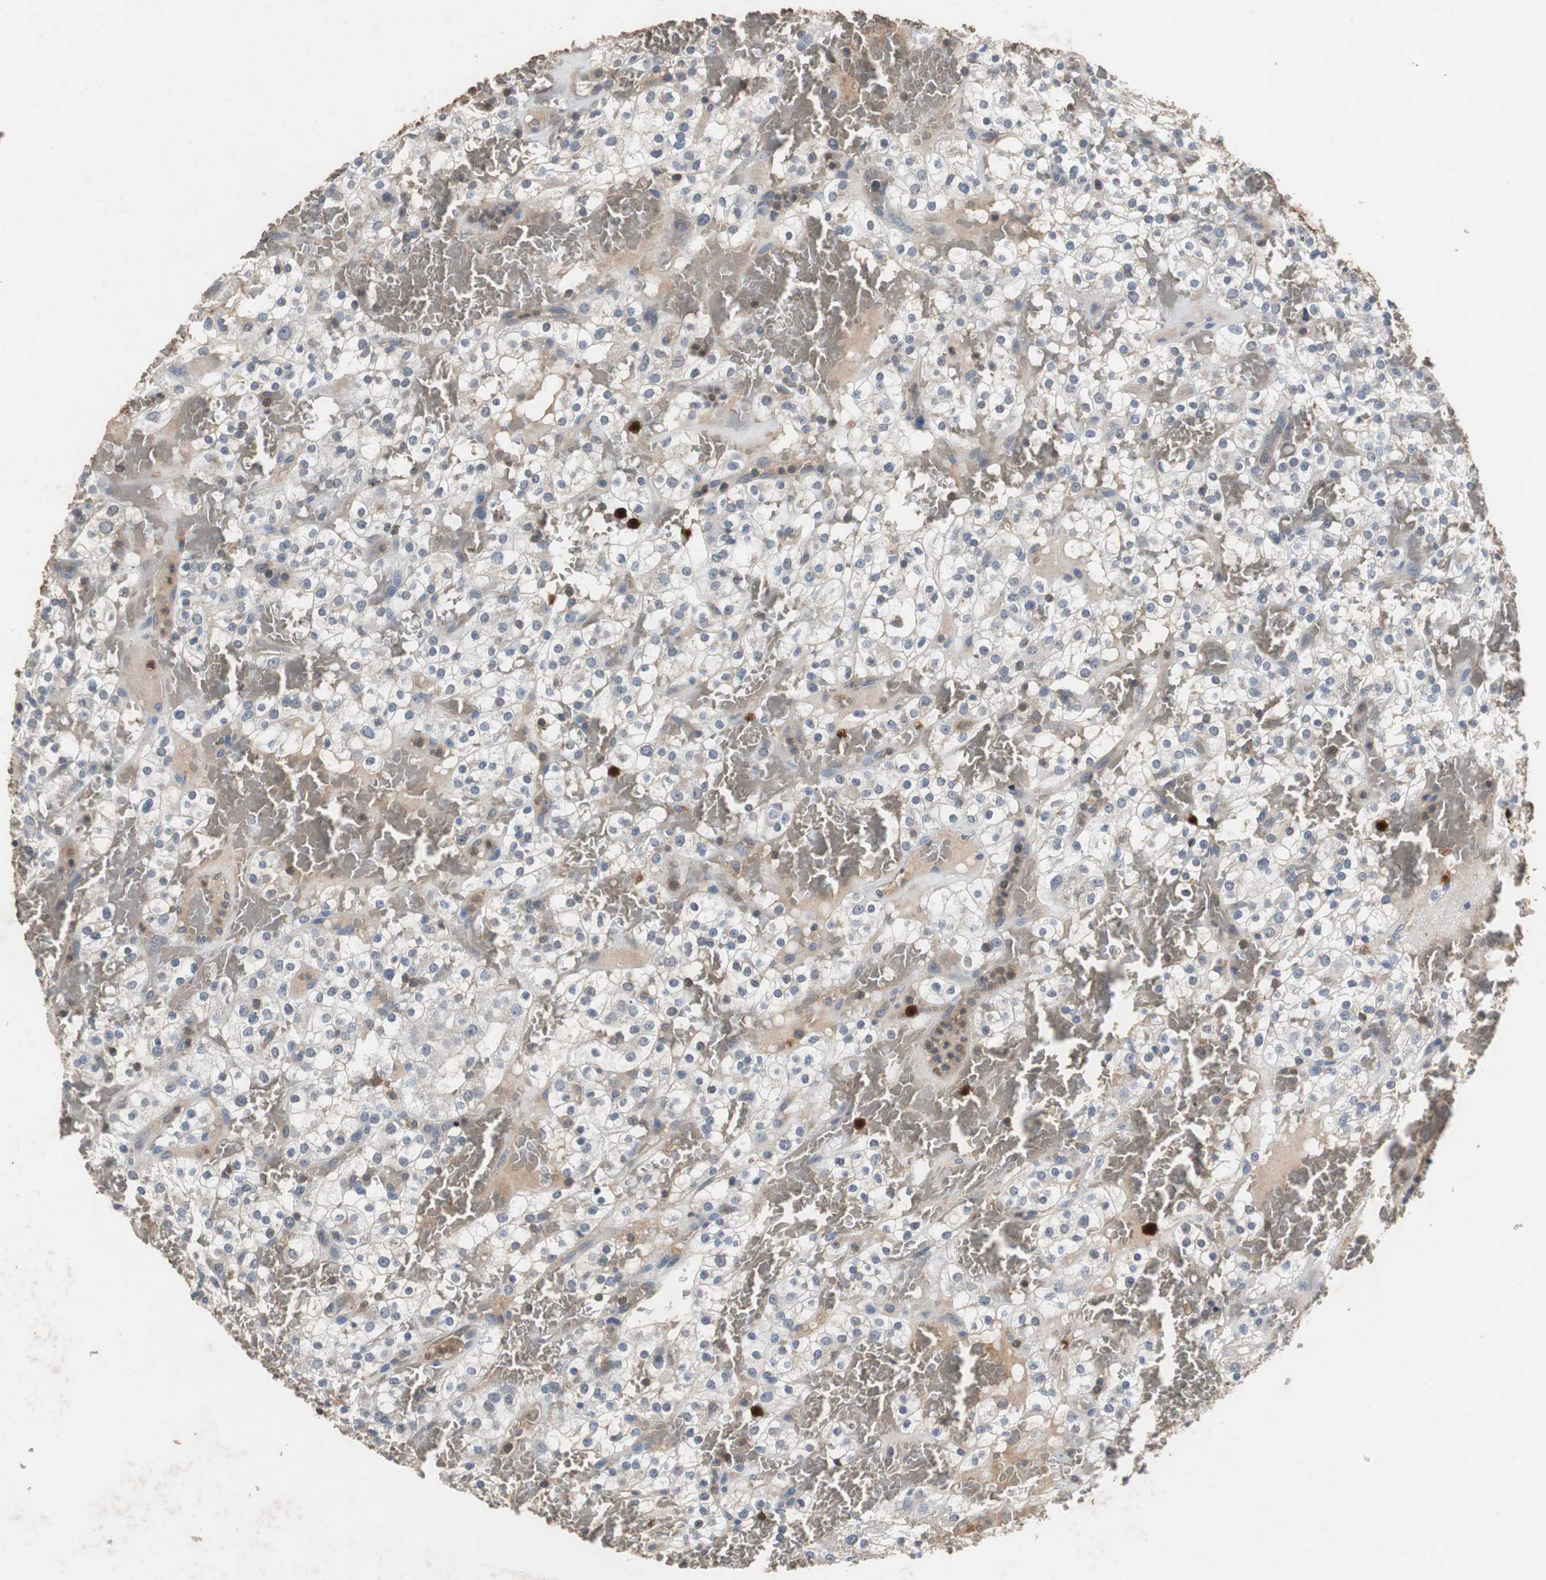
{"staining": {"intensity": "weak", "quantity": "25%-75%", "location": "cytoplasmic/membranous"}, "tissue": "renal cancer", "cell_type": "Tumor cells", "image_type": "cancer", "snomed": [{"axis": "morphology", "description": "Normal tissue, NOS"}, {"axis": "morphology", "description": "Adenocarcinoma, NOS"}, {"axis": "topography", "description": "Kidney"}], "caption": "Tumor cells exhibit low levels of weak cytoplasmic/membranous expression in about 25%-75% of cells in renal cancer. The staining is performed using DAB brown chromogen to label protein expression. The nuclei are counter-stained blue using hematoxylin.", "gene": "CALB2", "patient": {"sex": "female", "age": 72}}